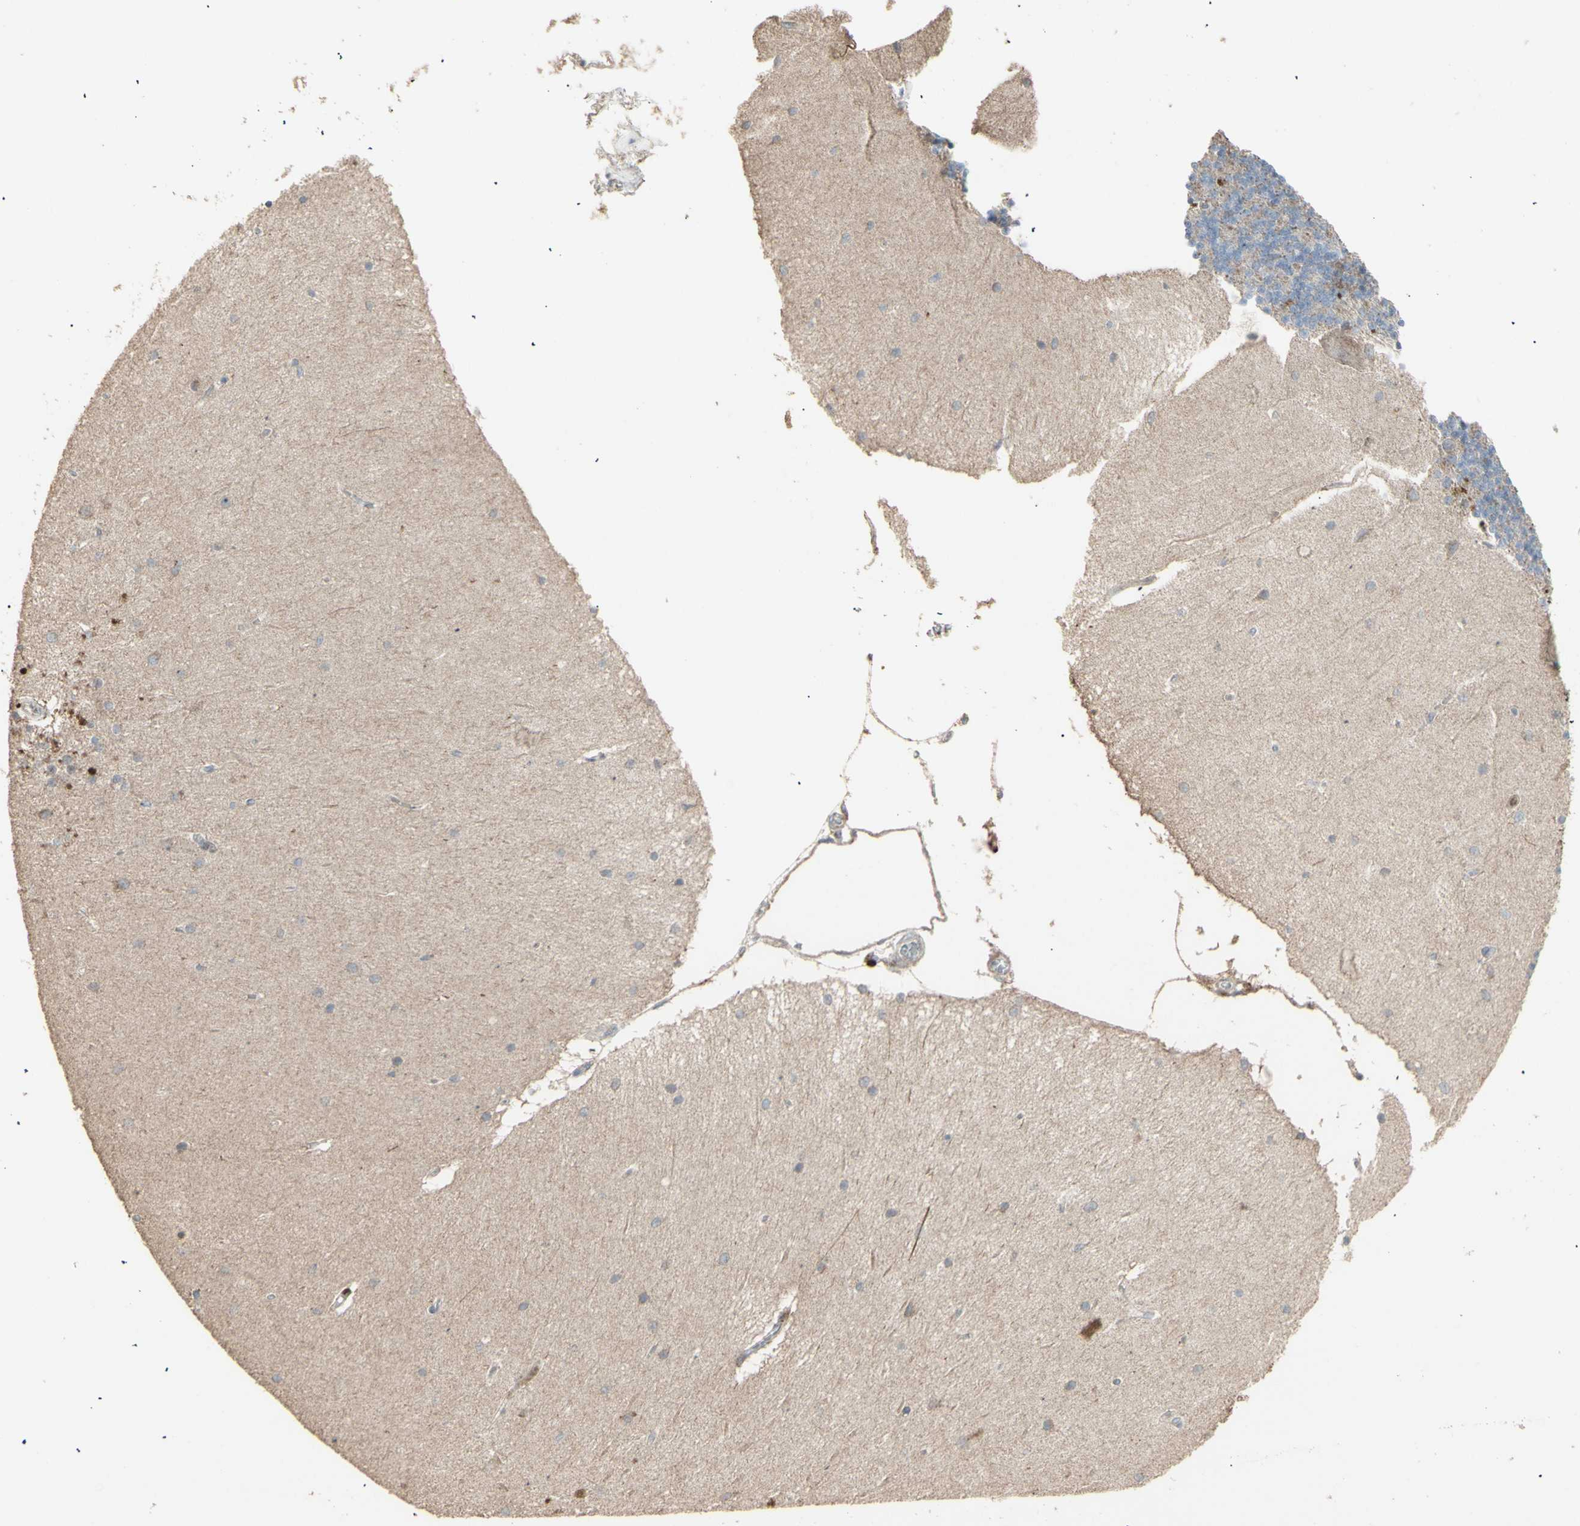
{"staining": {"intensity": "weak", "quantity": ">75%", "location": "cytoplasmic/membranous"}, "tissue": "cerebellum", "cell_type": "Cells in granular layer", "image_type": "normal", "snomed": [{"axis": "morphology", "description": "Normal tissue, NOS"}, {"axis": "topography", "description": "Cerebellum"}], "caption": "Human cerebellum stained for a protein (brown) exhibits weak cytoplasmic/membranous positive expression in approximately >75% of cells in granular layer.", "gene": "RNASEL", "patient": {"sex": "female", "age": 54}}